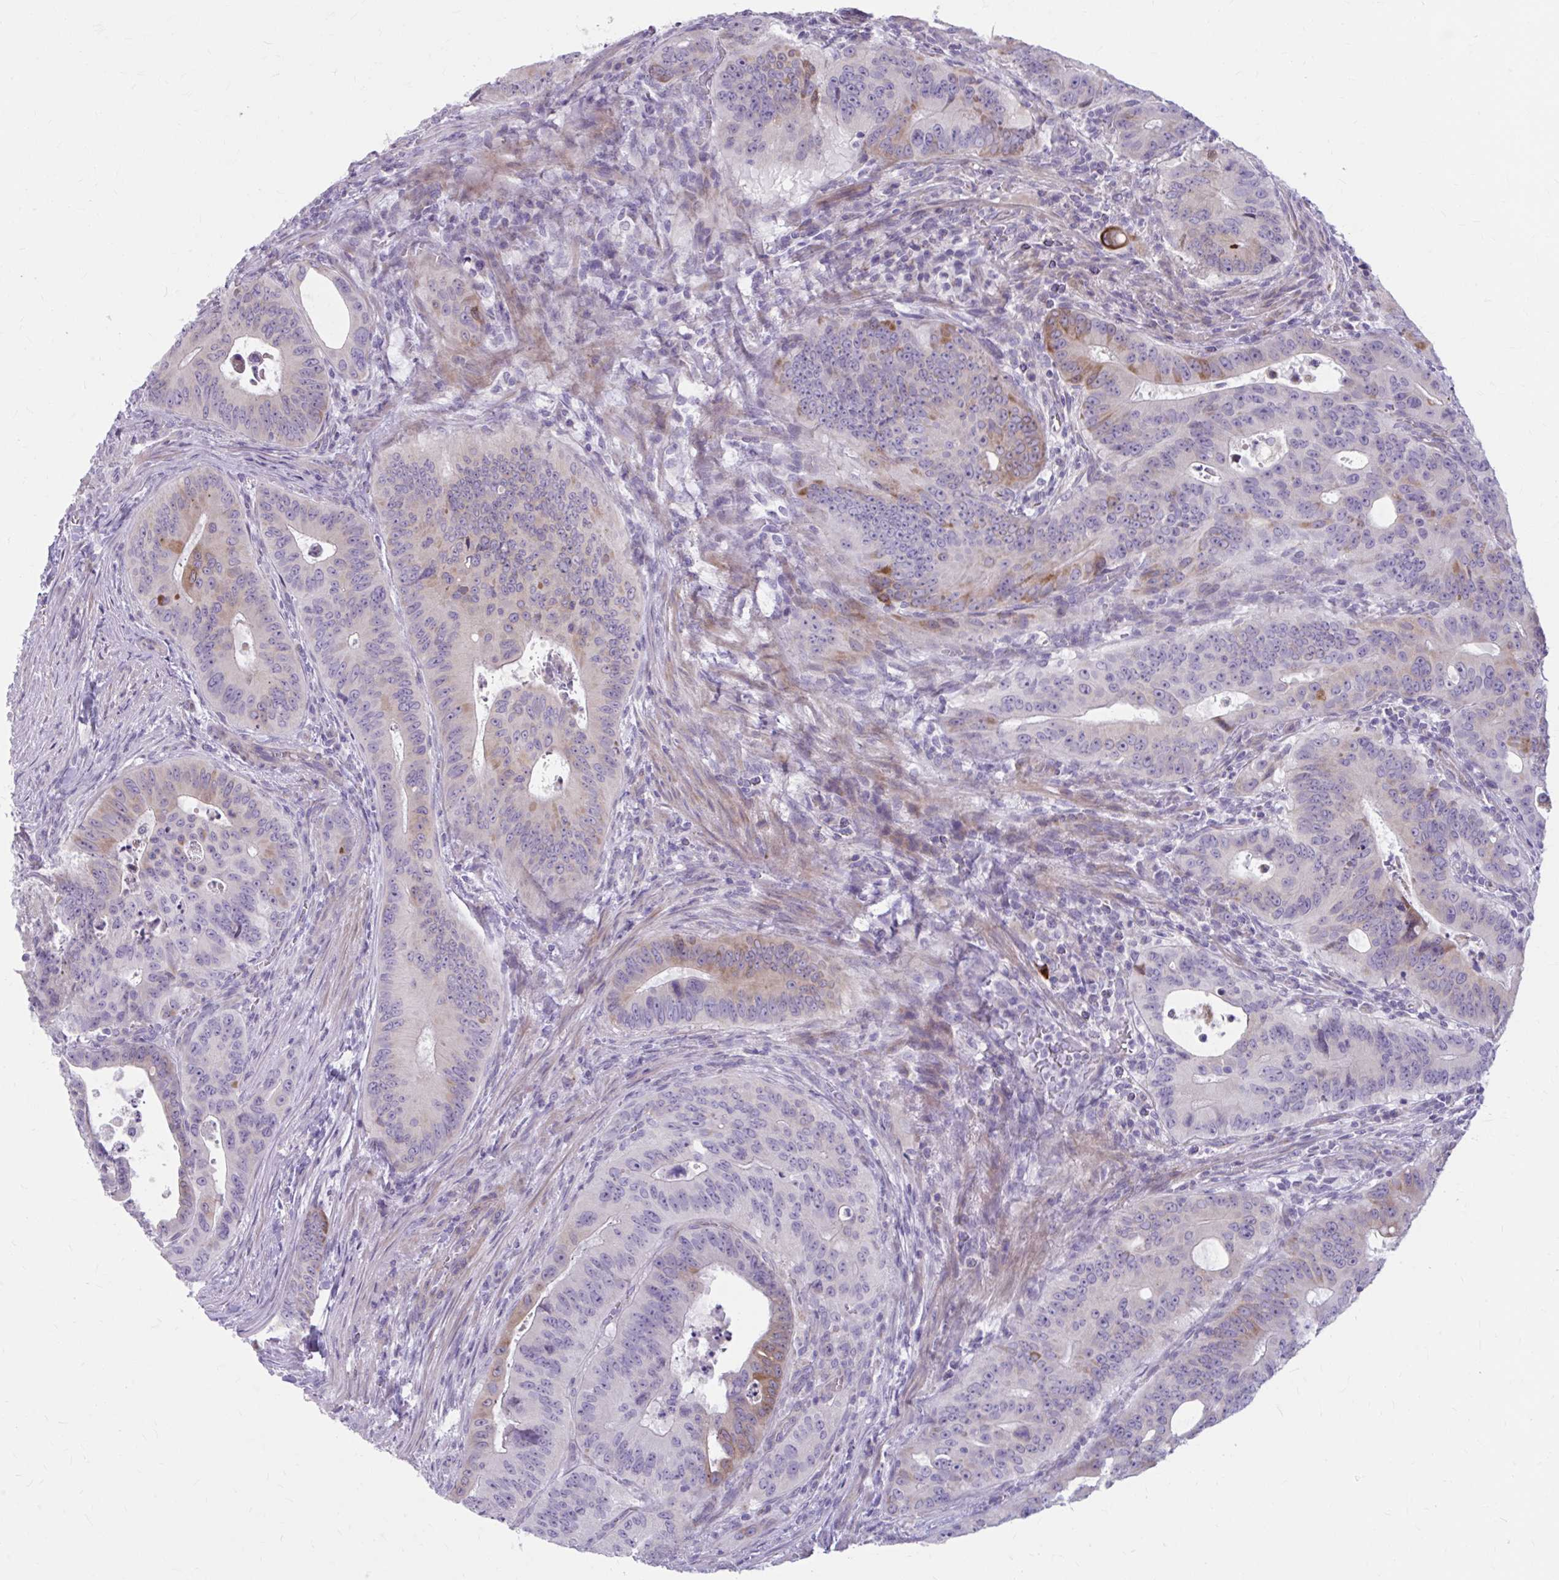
{"staining": {"intensity": "moderate", "quantity": "<25%", "location": "cytoplasmic/membranous"}, "tissue": "colorectal cancer", "cell_type": "Tumor cells", "image_type": "cancer", "snomed": [{"axis": "morphology", "description": "Adenocarcinoma, NOS"}, {"axis": "topography", "description": "Colon"}], "caption": "Brown immunohistochemical staining in human adenocarcinoma (colorectal) shows moderate cytoplasmic/membranous staining in about <25% of tumor cells.", "gene": "MSMO1", "patient": {"sex": "male", "age": 62}}